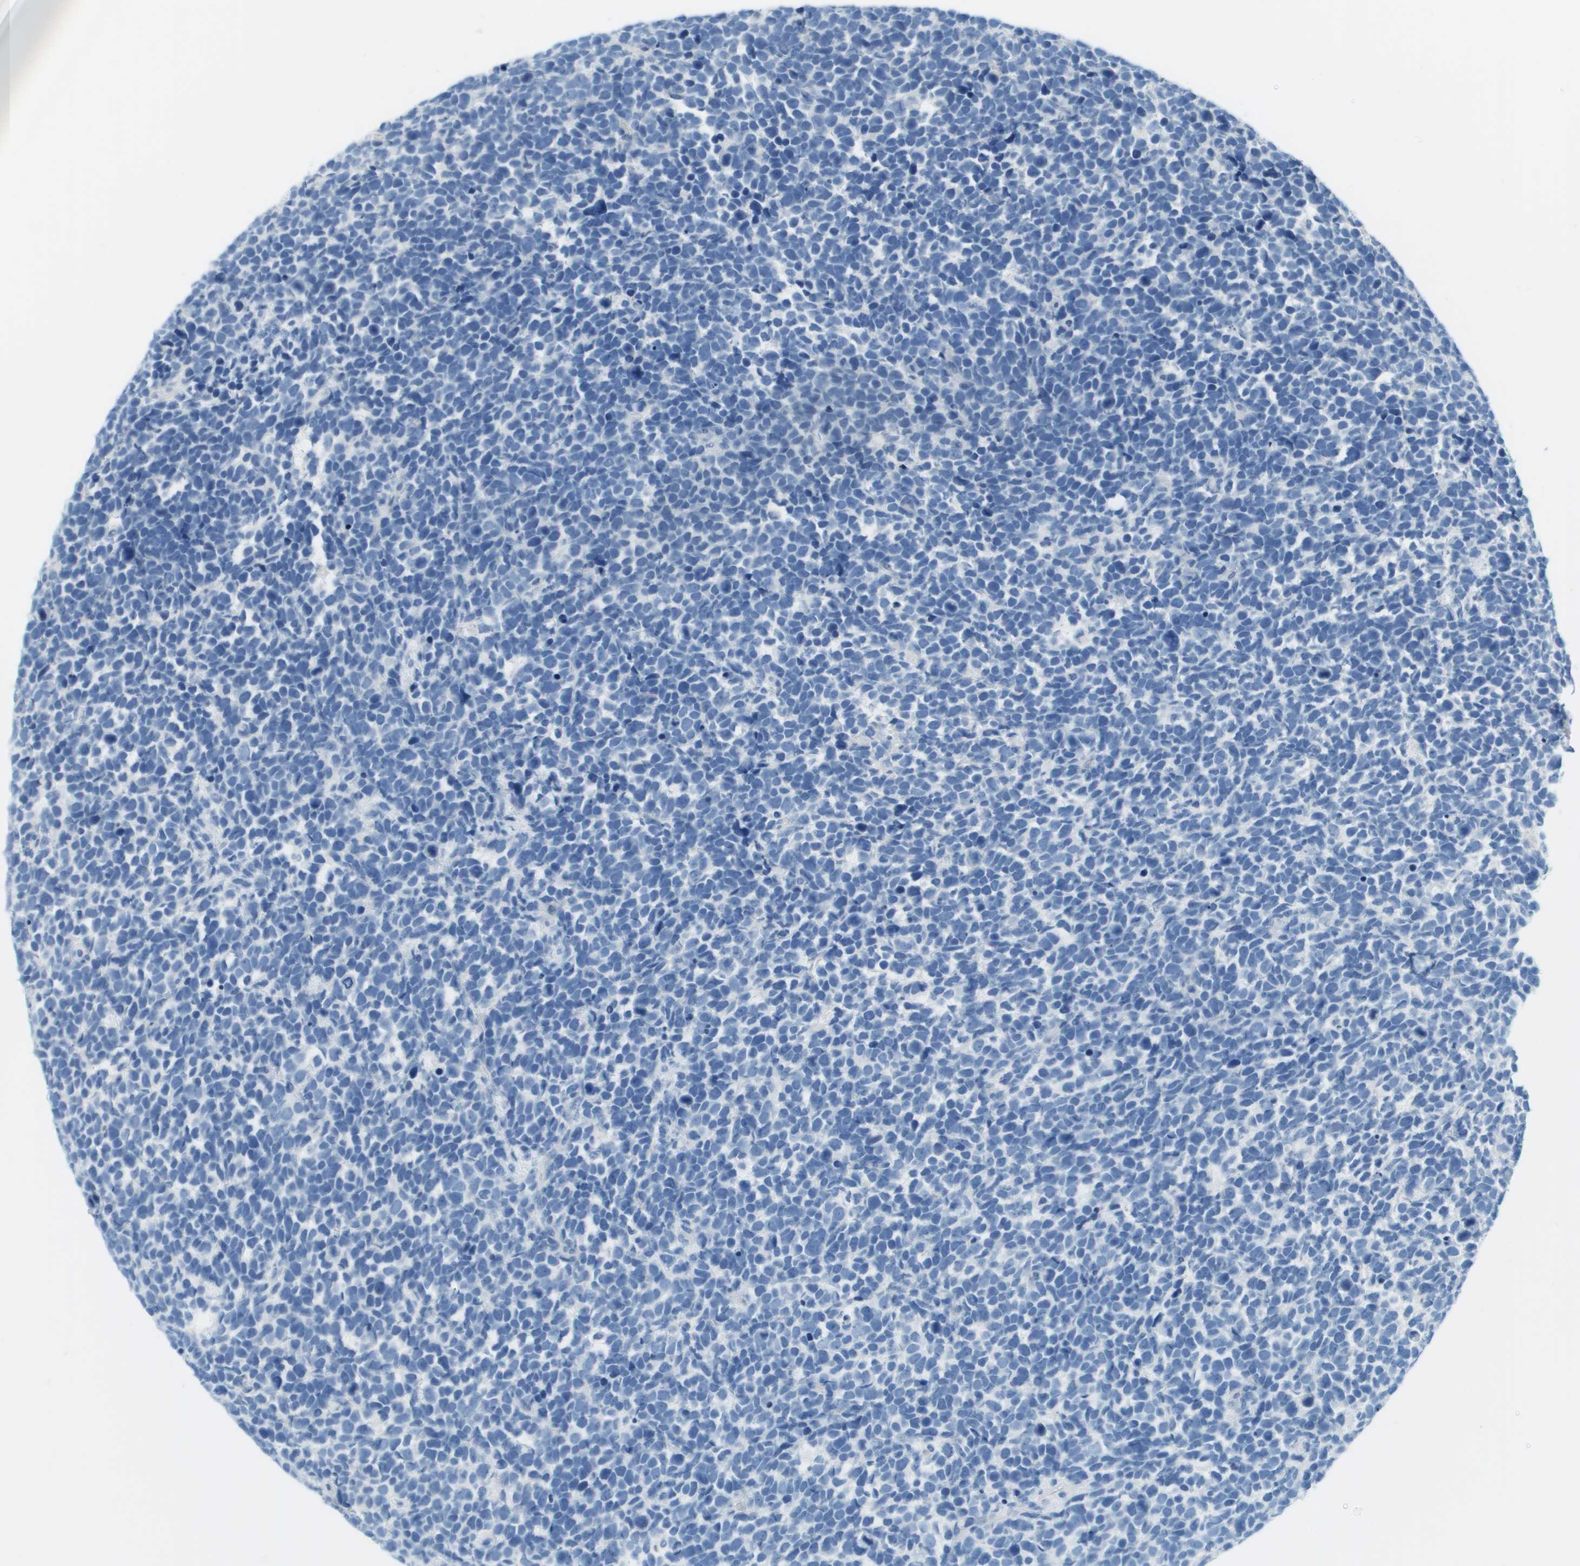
{"staining": {"intensity": "negative", "quantity": "none", "location": "none"}, "tissue": "urothelial cancer", "cell_type": "Tumor cells", "image_type": "cancer", "snomed": [{"axis": "morphology", "description": "Urothelial carcinoma, High grade"}, {"axis": "topography", "description": "Urinary bladder"}], "caption": "IHC photomicrograph of human high-grade urothelial carcinoma stained for a protein (brown), which exhibits no positivity in tumor cells.", "gene": "CDHR2", "patient": {"sex": "female", "age": 82}}